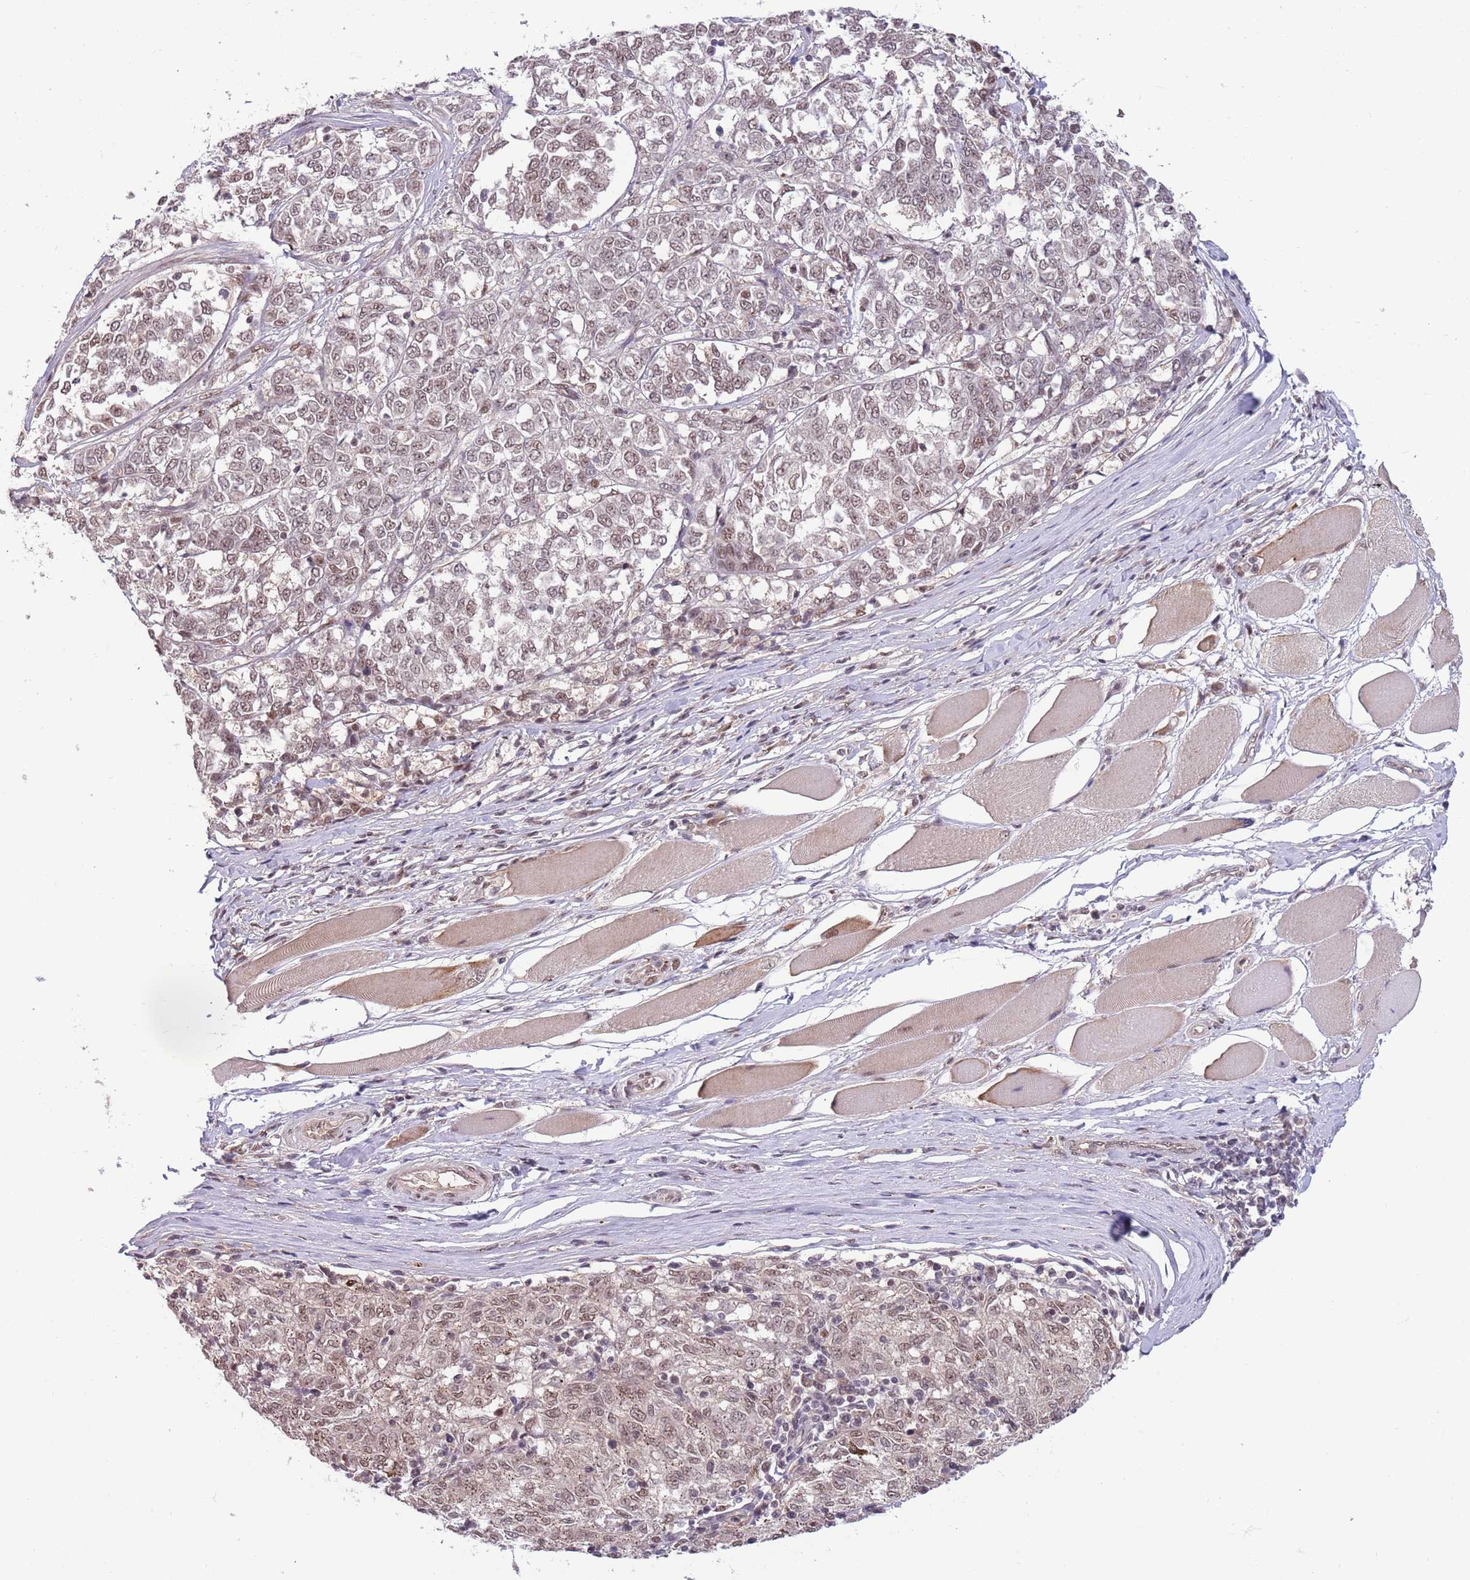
{"staining": {"intensity": "weak", "quantity": ">75%", "location": "nuclear"}, "tissue": "melanoma", "cell_type": "Tumor cells", "image_type": "cancer", "snomed": [{"axis": "morphology", "description": "Malignant melanoma, NOS"}, {"axis": "topography", "description": "Skin"}], "caption": "Malignant melanoma stained with DAB immunohistochemistry exhibits low levels of weak nuclear positivity in approximately >75% of tumor cells.", "gene": "ZBTB7A", "patient": {"sex": "female", "age": 72}}